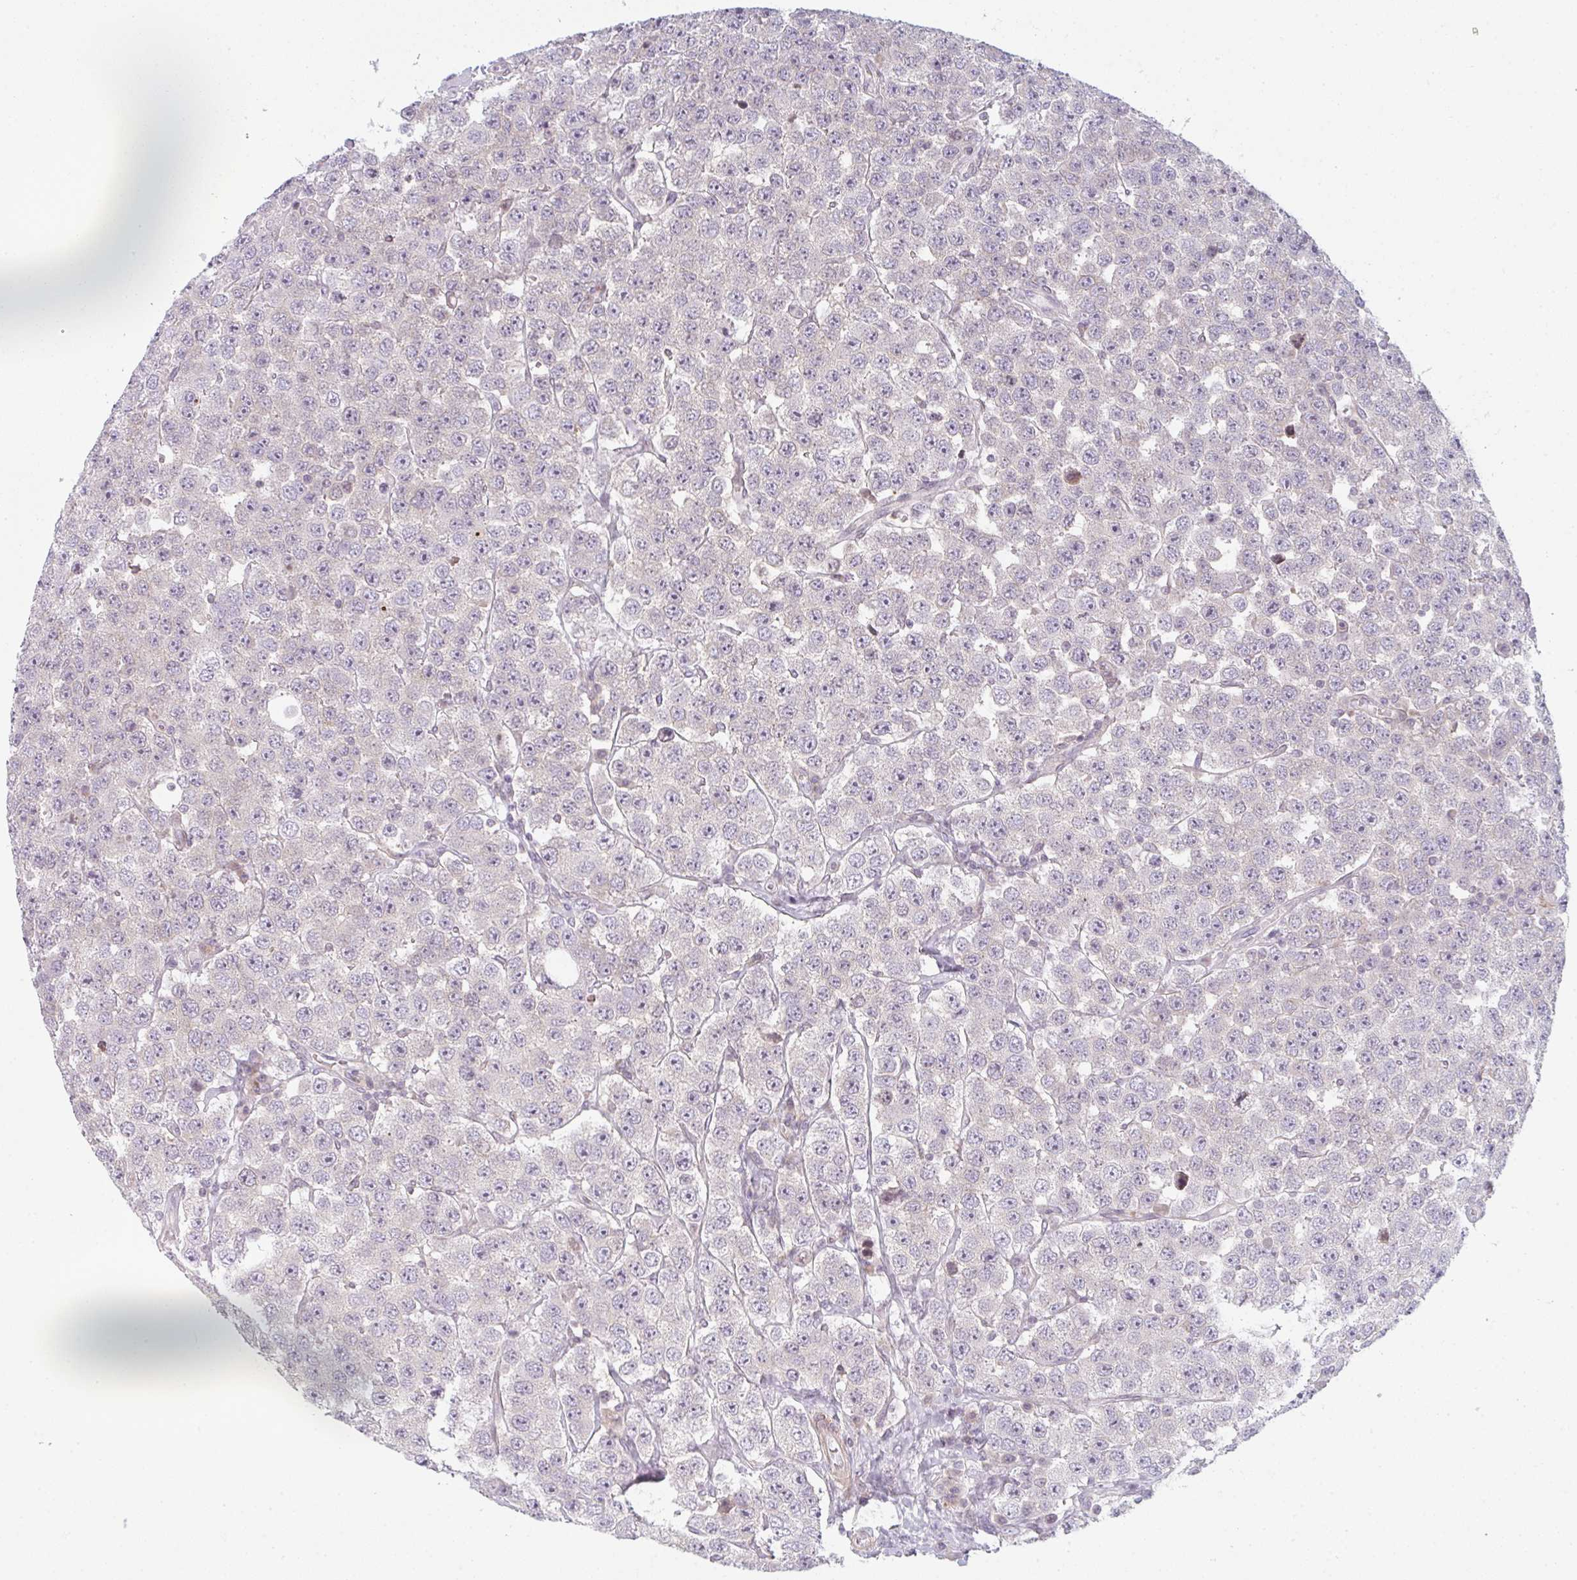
{"staining": {"intensity": "negative", "quantity": "none", "location": "none"}, "tissue": "testis cancer", "cell_type": "Tumor cells", "image_type": "cancer", "snomed": [{"axis": "morphology", "description": "Seminoma, NOS"}, {"axis": "topography", "description": "Testis"}], "caption": "Tumor cells are negative for protein expression in human seminoma (testis).", "gene": "TMEM237", "patient": {"sex": "male", "age": 28}}